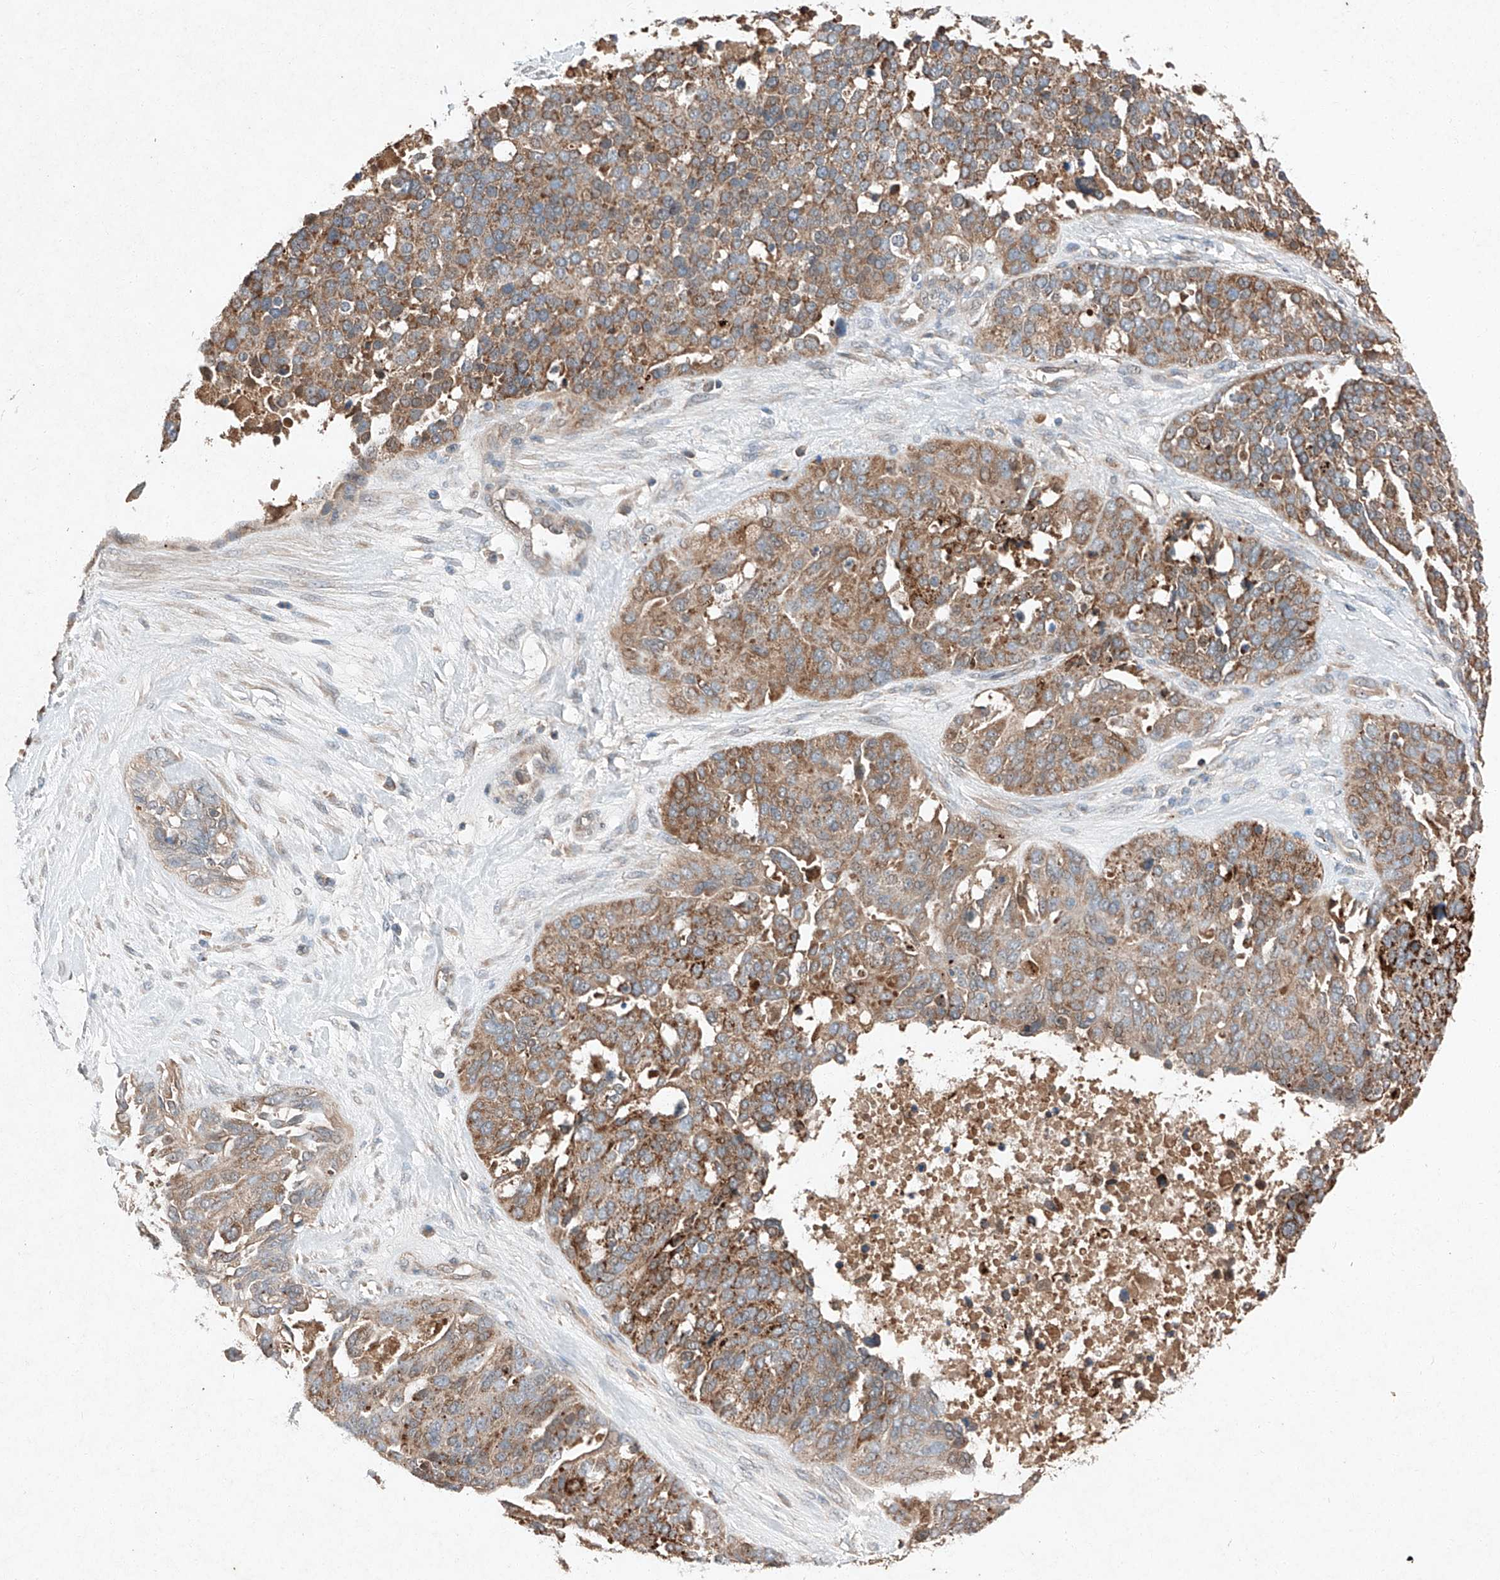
{"staining": {"intensity": "moderate", "quantity": ">75%", "location": "cytoplasmic/membranous"}, "tissue": "ovarian cancer", "cell_type": "Tumor cells", "image_type": "cancer", "snomed": [{"axis": "morphology", "description": "Cystadenocarcinoma, serous, NOS"}, {"axis": "topography", "description": "Ovary"}], "caption": "Human ovarian serous cystadenocarcinoma stained for a protein (brown) shows moderate cytoplasmic/membranous positive expression in about >75% of tumor cells.", "gene": "RUSC1", "patient": {"sex": "female", "age": 44}}